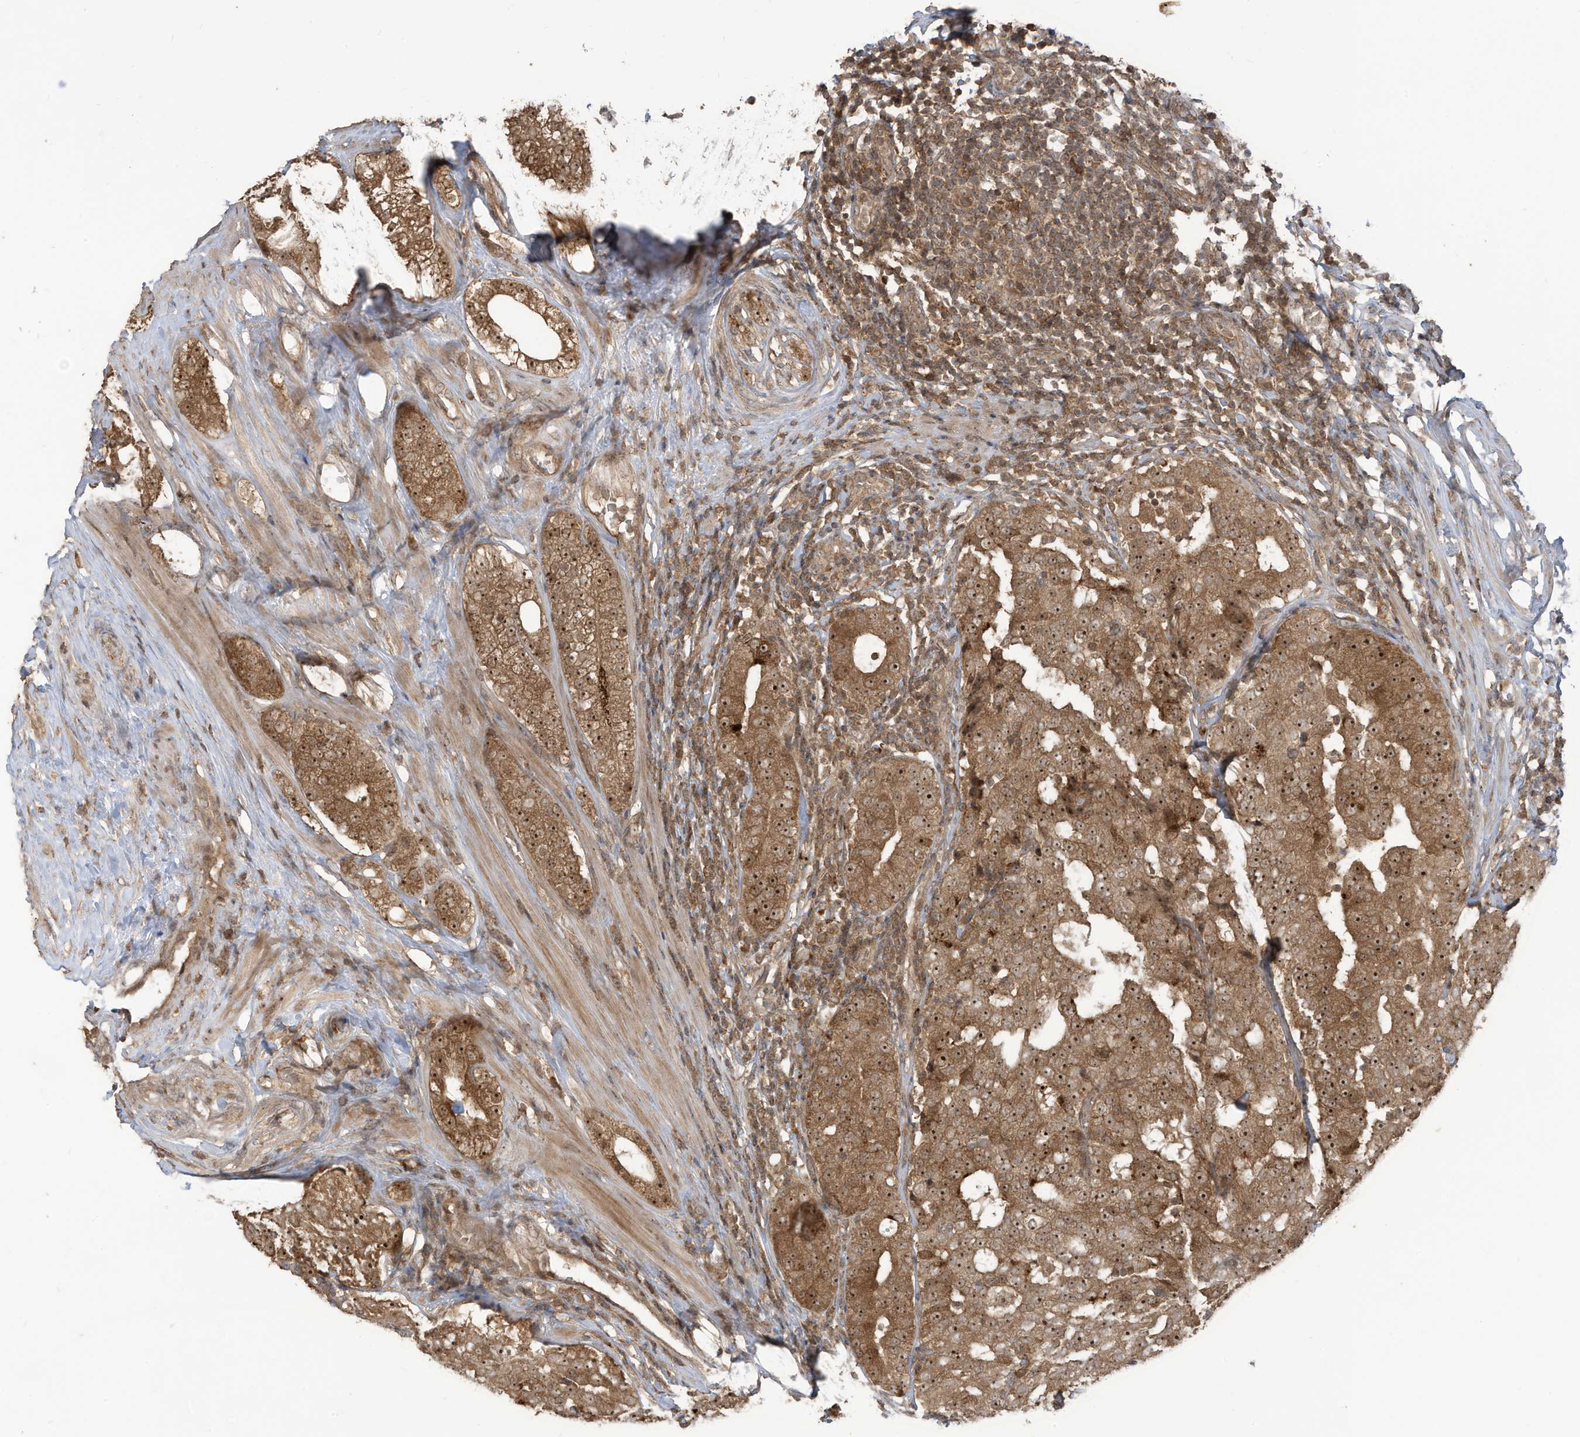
{"staining": {"intensity": "moderate", "quantity": ">75%", "location": "cytoplasmic/membranous,nuclear"}, "tissue": "prostate cancer", "cell_type": "Tumor cells", "image_type": "cancer", "snomed": [{"axis": "morphology", "description": "Adenocarcinoma, High grade"}, {"axis": "topography", "description": "Prostate"}], "caption": "Human prostate adenocarcinoma (high-grade) stained with a protein marker exhibits moderate staining in tumor cells.", "gene": "CARF", "patient": {"sex": "male", "age": 56}}